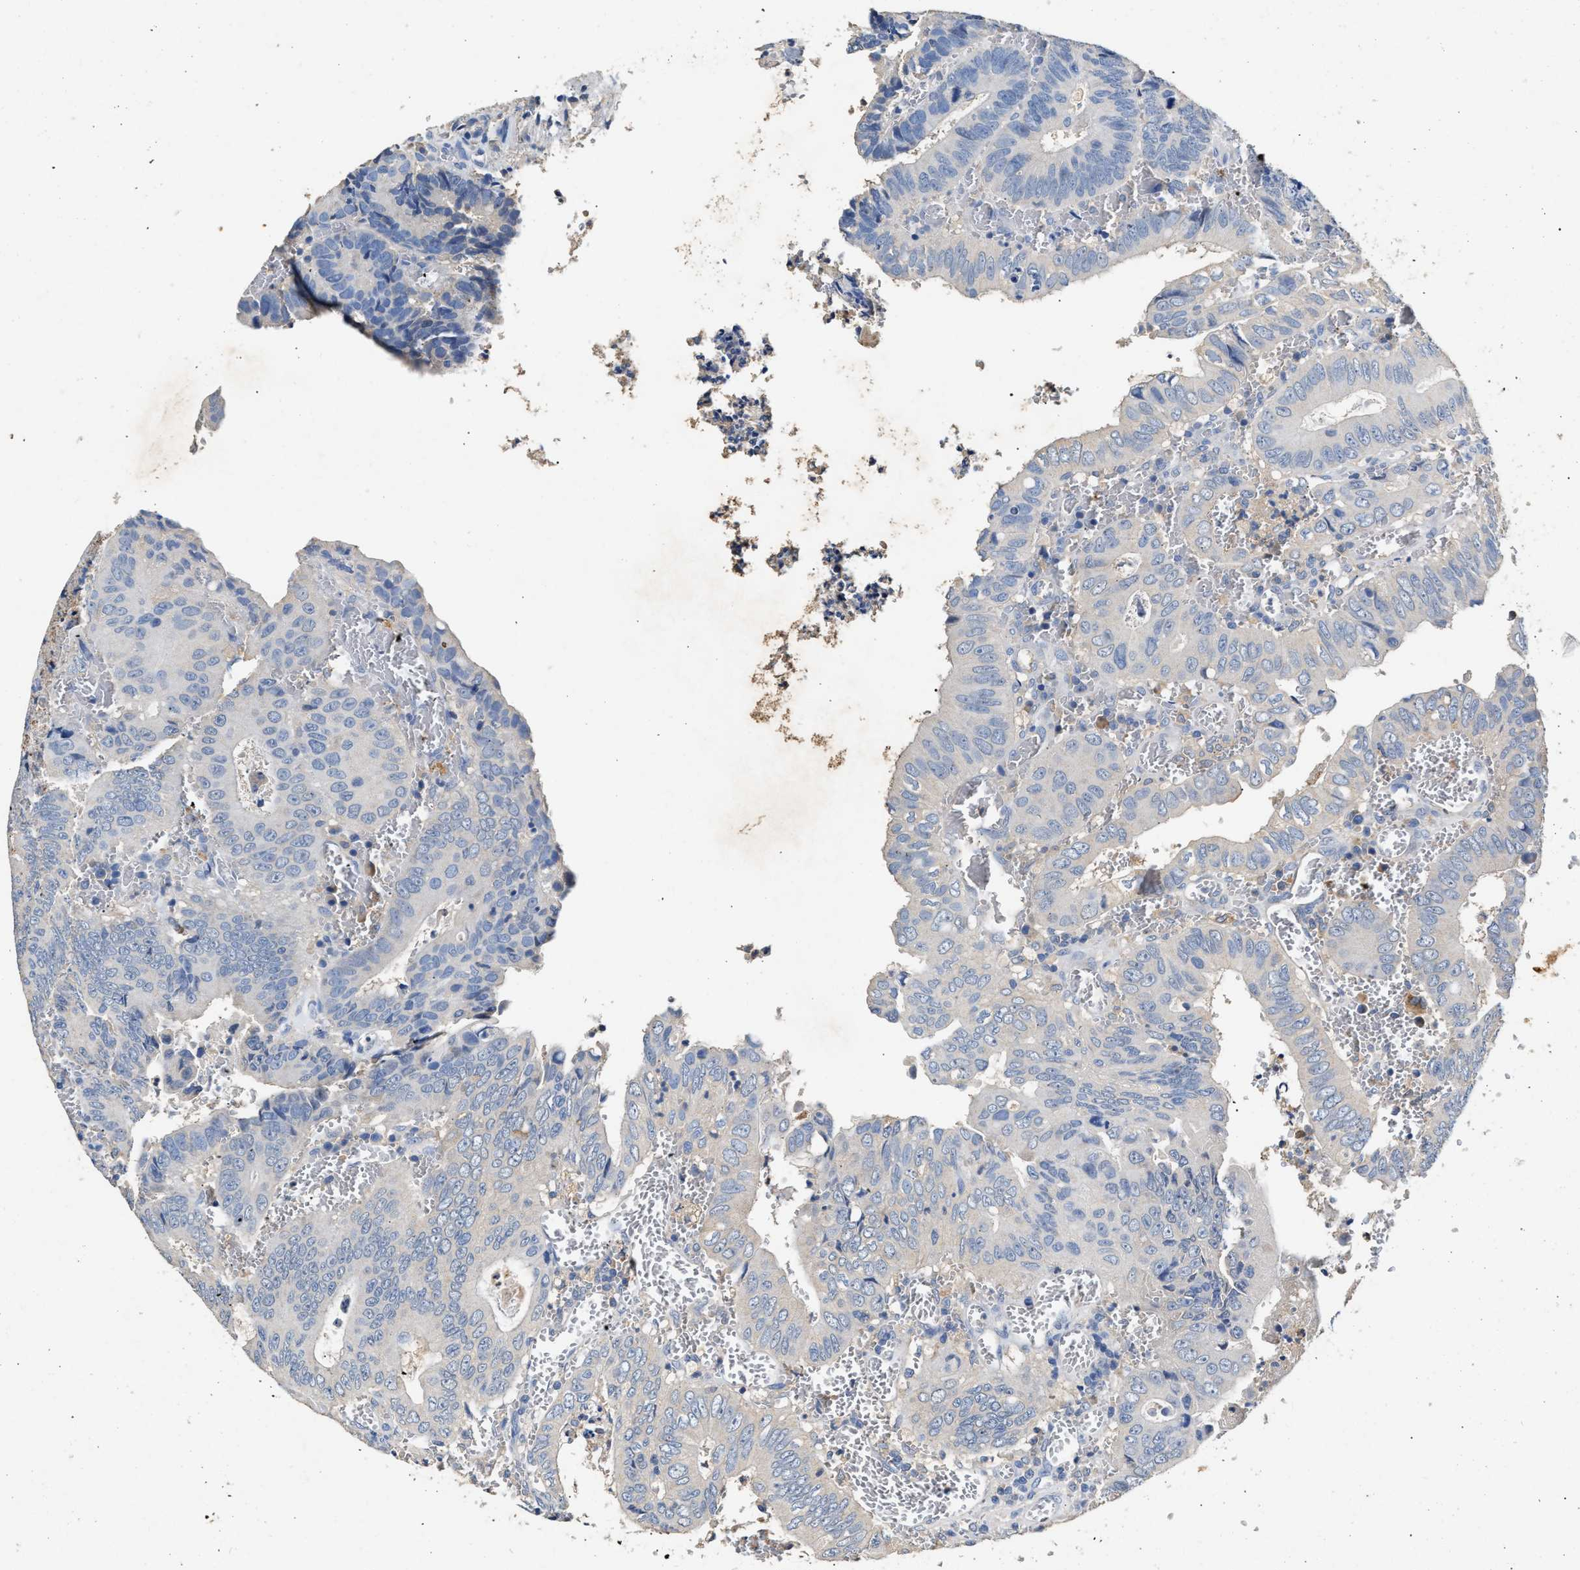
{"staining": {"intensity": "negative", "quantity": "none", "location": "none"}, "tissue": "colorectal cancer", "cell_type": "Tumor cells", "image_type": "cancer", "snomed": [{"axis": "morphology", "description": "Inflammation, NOS"}, {"axis": "morphology", "description": "Adenocarcinoma, NOS"}, {"axis": "topography", "description": "Colon"}], "caption": "DAB immunohistochemical staining of human colorectal cancer reveals no significant staining in tumor cells.", "gene": "SLCO2B1", "patient": {"sex": "male", "age": 72}}